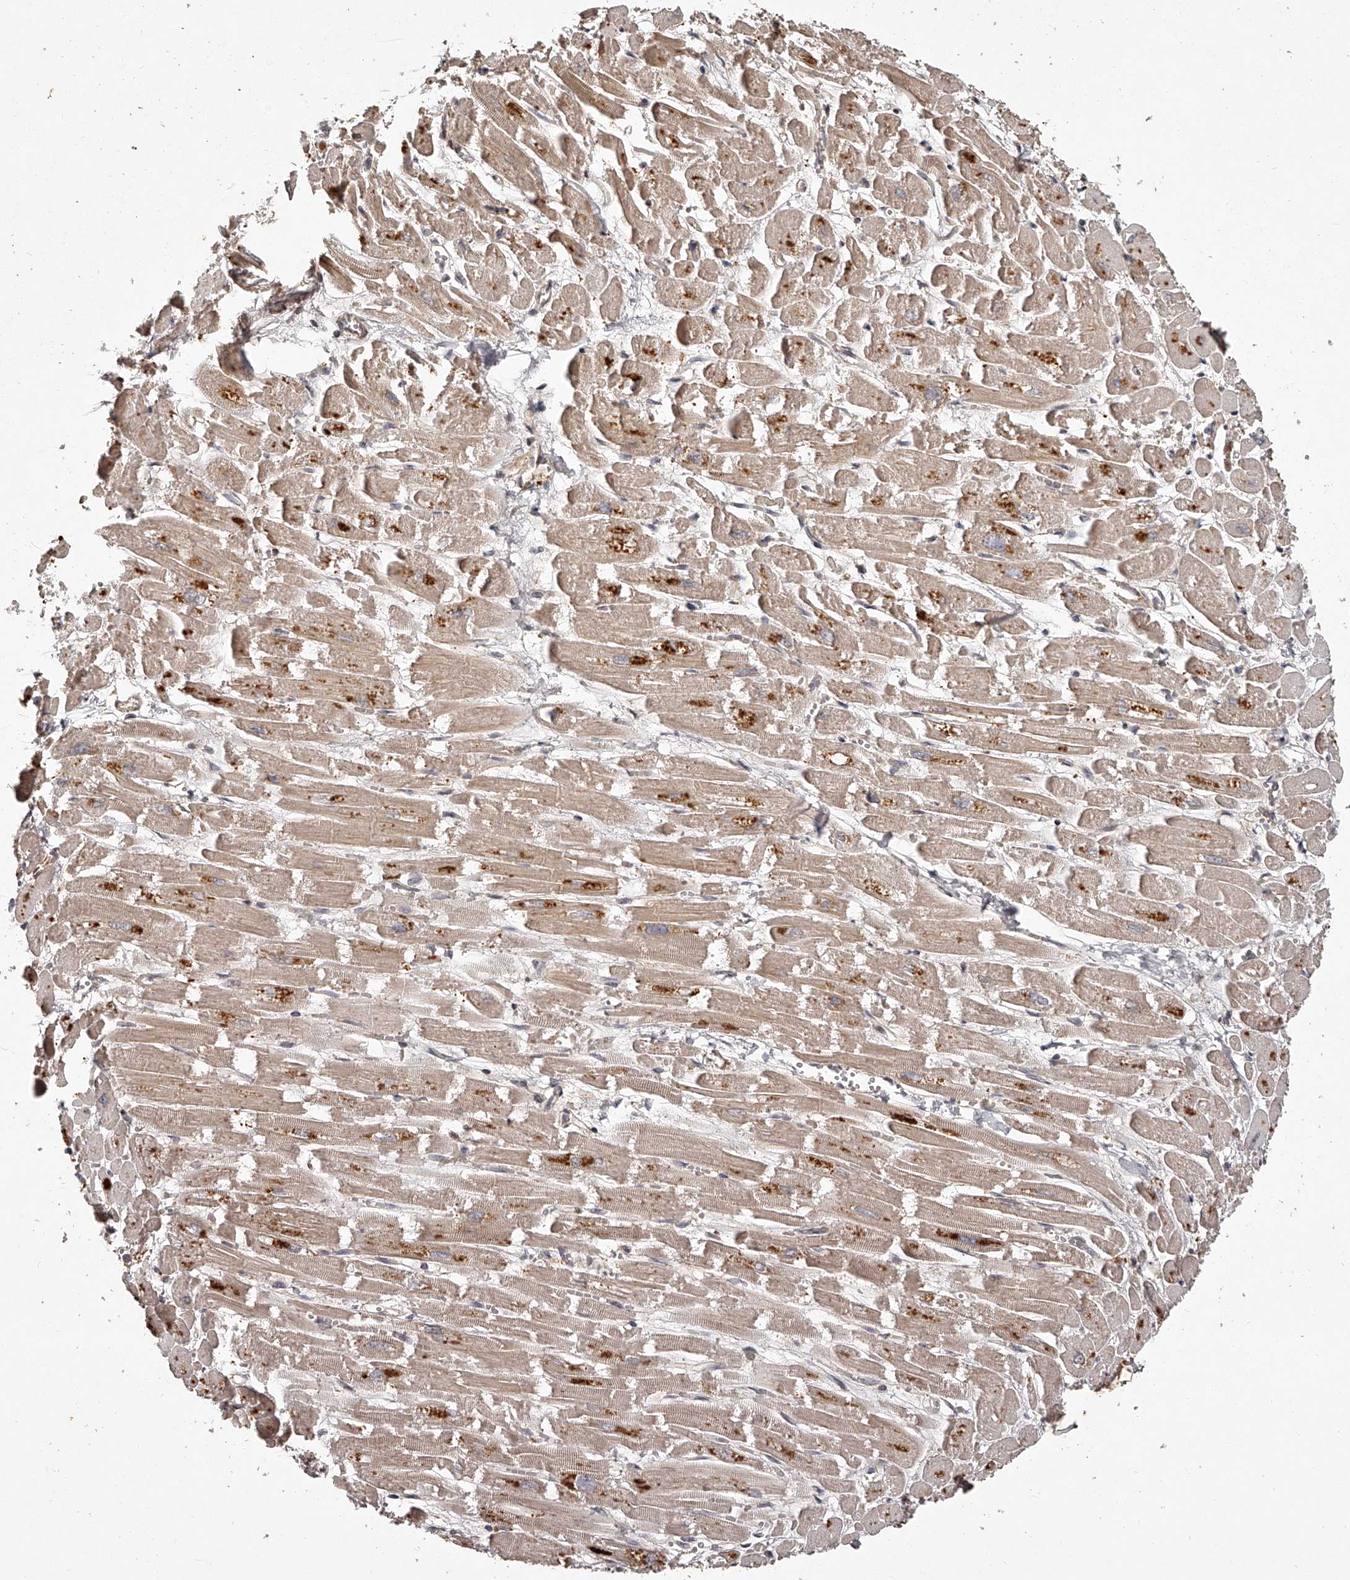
{"staining": {"intensity": "moderate", "quantity": "25%-75%", "location": "cytoplasmic/membranous"}, "tissue": "heart muscle", "cell_type": "Cardiomyocytes", "image_type": "normal", "snomed": [{"axis": "morphology", "description": "Normal tissue, NOS"}, {"axis": "topography", "description": "Heart"}], "caption": "Brown immunohistochemical staining in benign heart muscle reveals moderate cytoplasmic/membranous expression in about 25%-75% of cardiomyocytes. (DAB = brown stain, brightfield microscopy at high magnification).", "gene": "CRYZL1", "patient": {"sex": "male", "age": 54}}